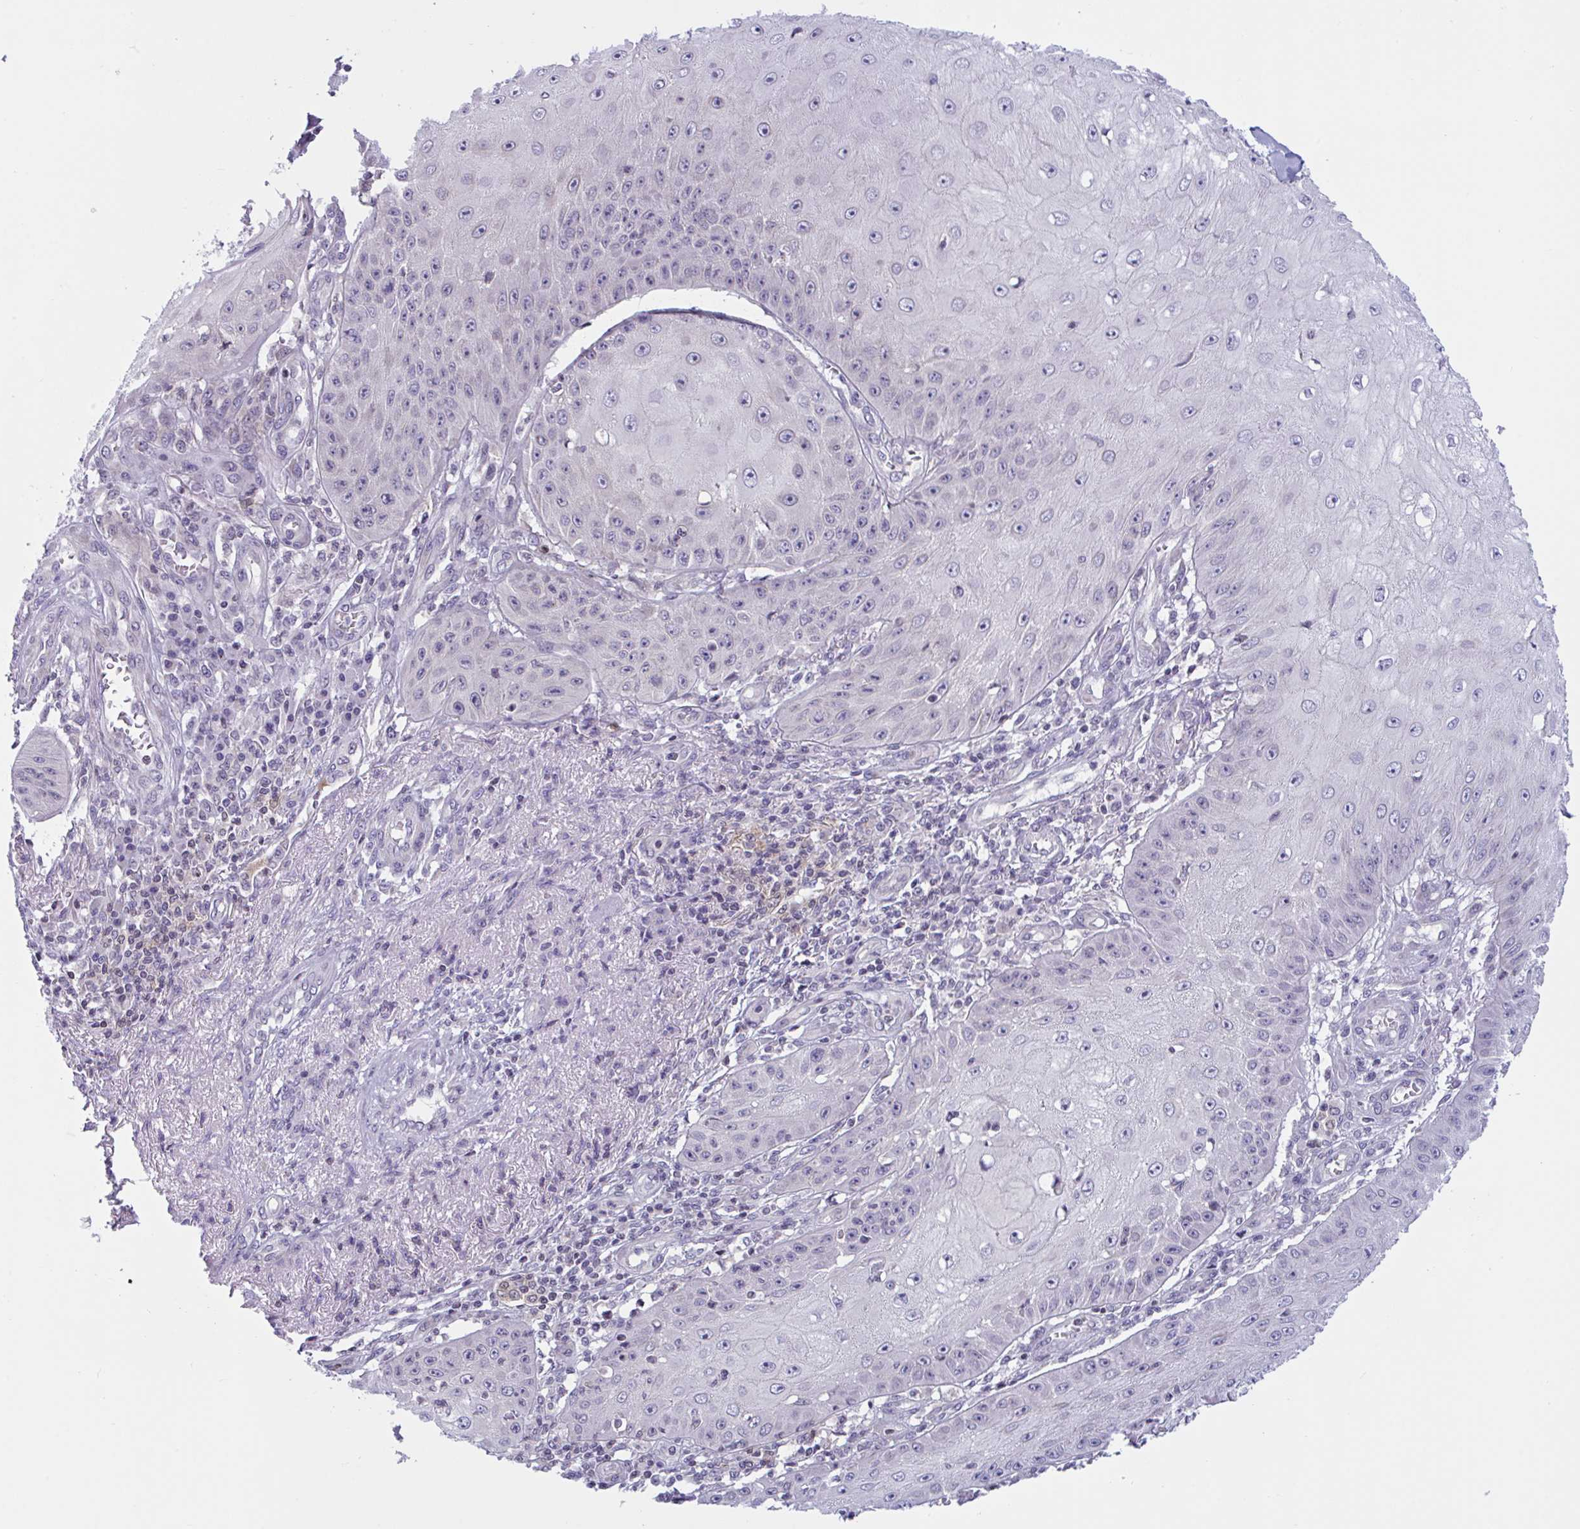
{"staining": {"intensity": "negative", "quantity": "none", "location": "none"}, "tissue": "skin cancer", "cell_type": "Tumor cells", "image_type": "cancer", "snomed": [{"axis": "morphology", "description": "Squamous cell carcinoma, NOS"}, {"axis": "topography", "description": "Skin"}], "caption": "An immunohistochemistry image of skin cancer is shown. There is no staining in tumor cells of skin cancer. (DAB immunohistochemistry (IHC) visualized using brightfield microscopy, high magnification).", "gene": "SNX11", "patient": {"sex": "male", "age": 70}}